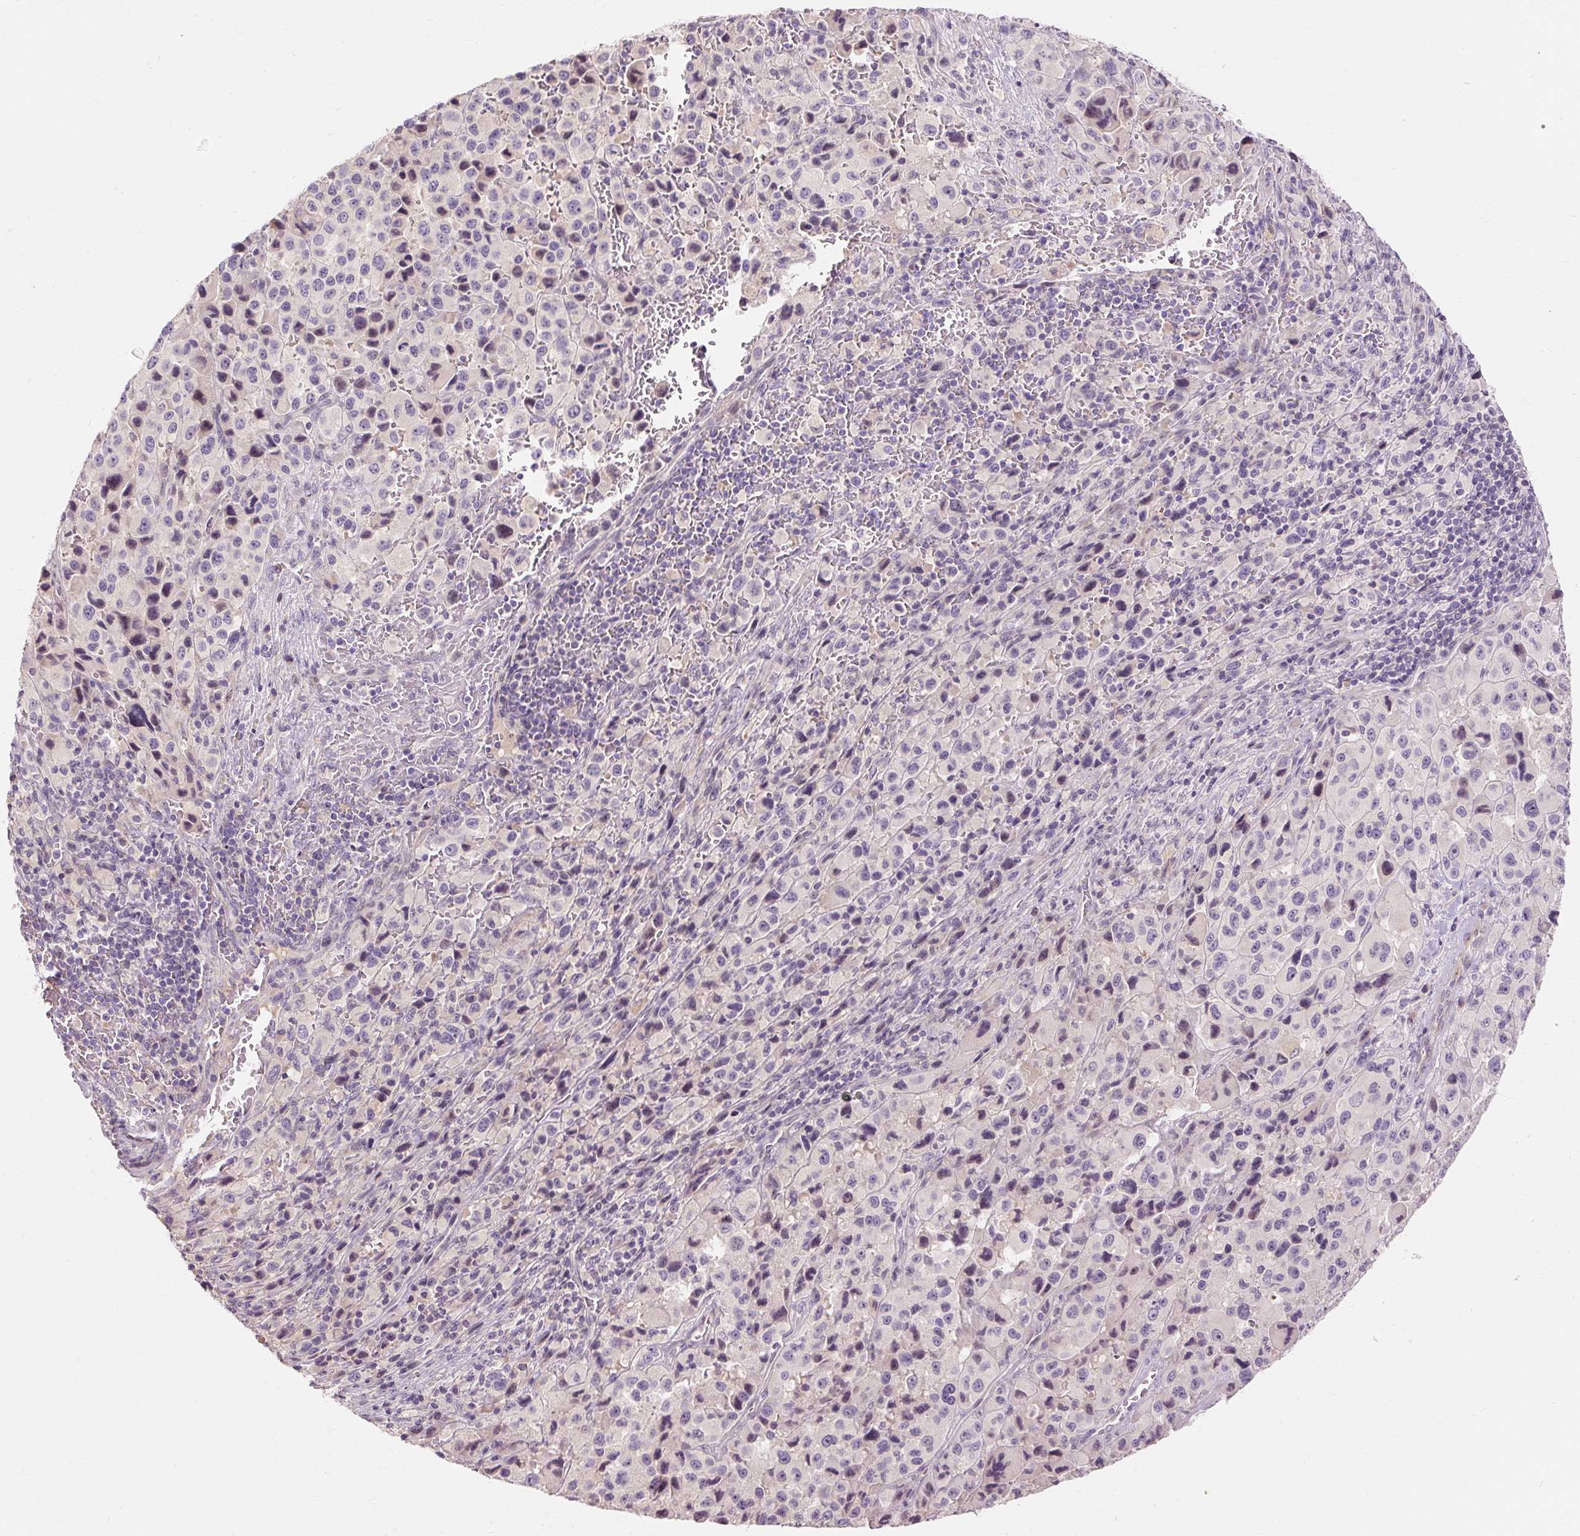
{"staining": {"intensity": "negative", "quantity": "none", "location": "none"}, "tissue": "melanoma", "cell_type": "Tumor cells", "image_type": "cancer", "snomed": [{"axis": "morphology", "description": "Malignant melanoma, Metastatic site"}, {"axis": "topography", "description": "Lymph node"}], "caption": "Malignant melanoma (metastatic site) stained for a protein using IHC exhibits no expression tumor cells.", "gene": "CAPN3", "patient": {"sex": "female", "age": 65}}